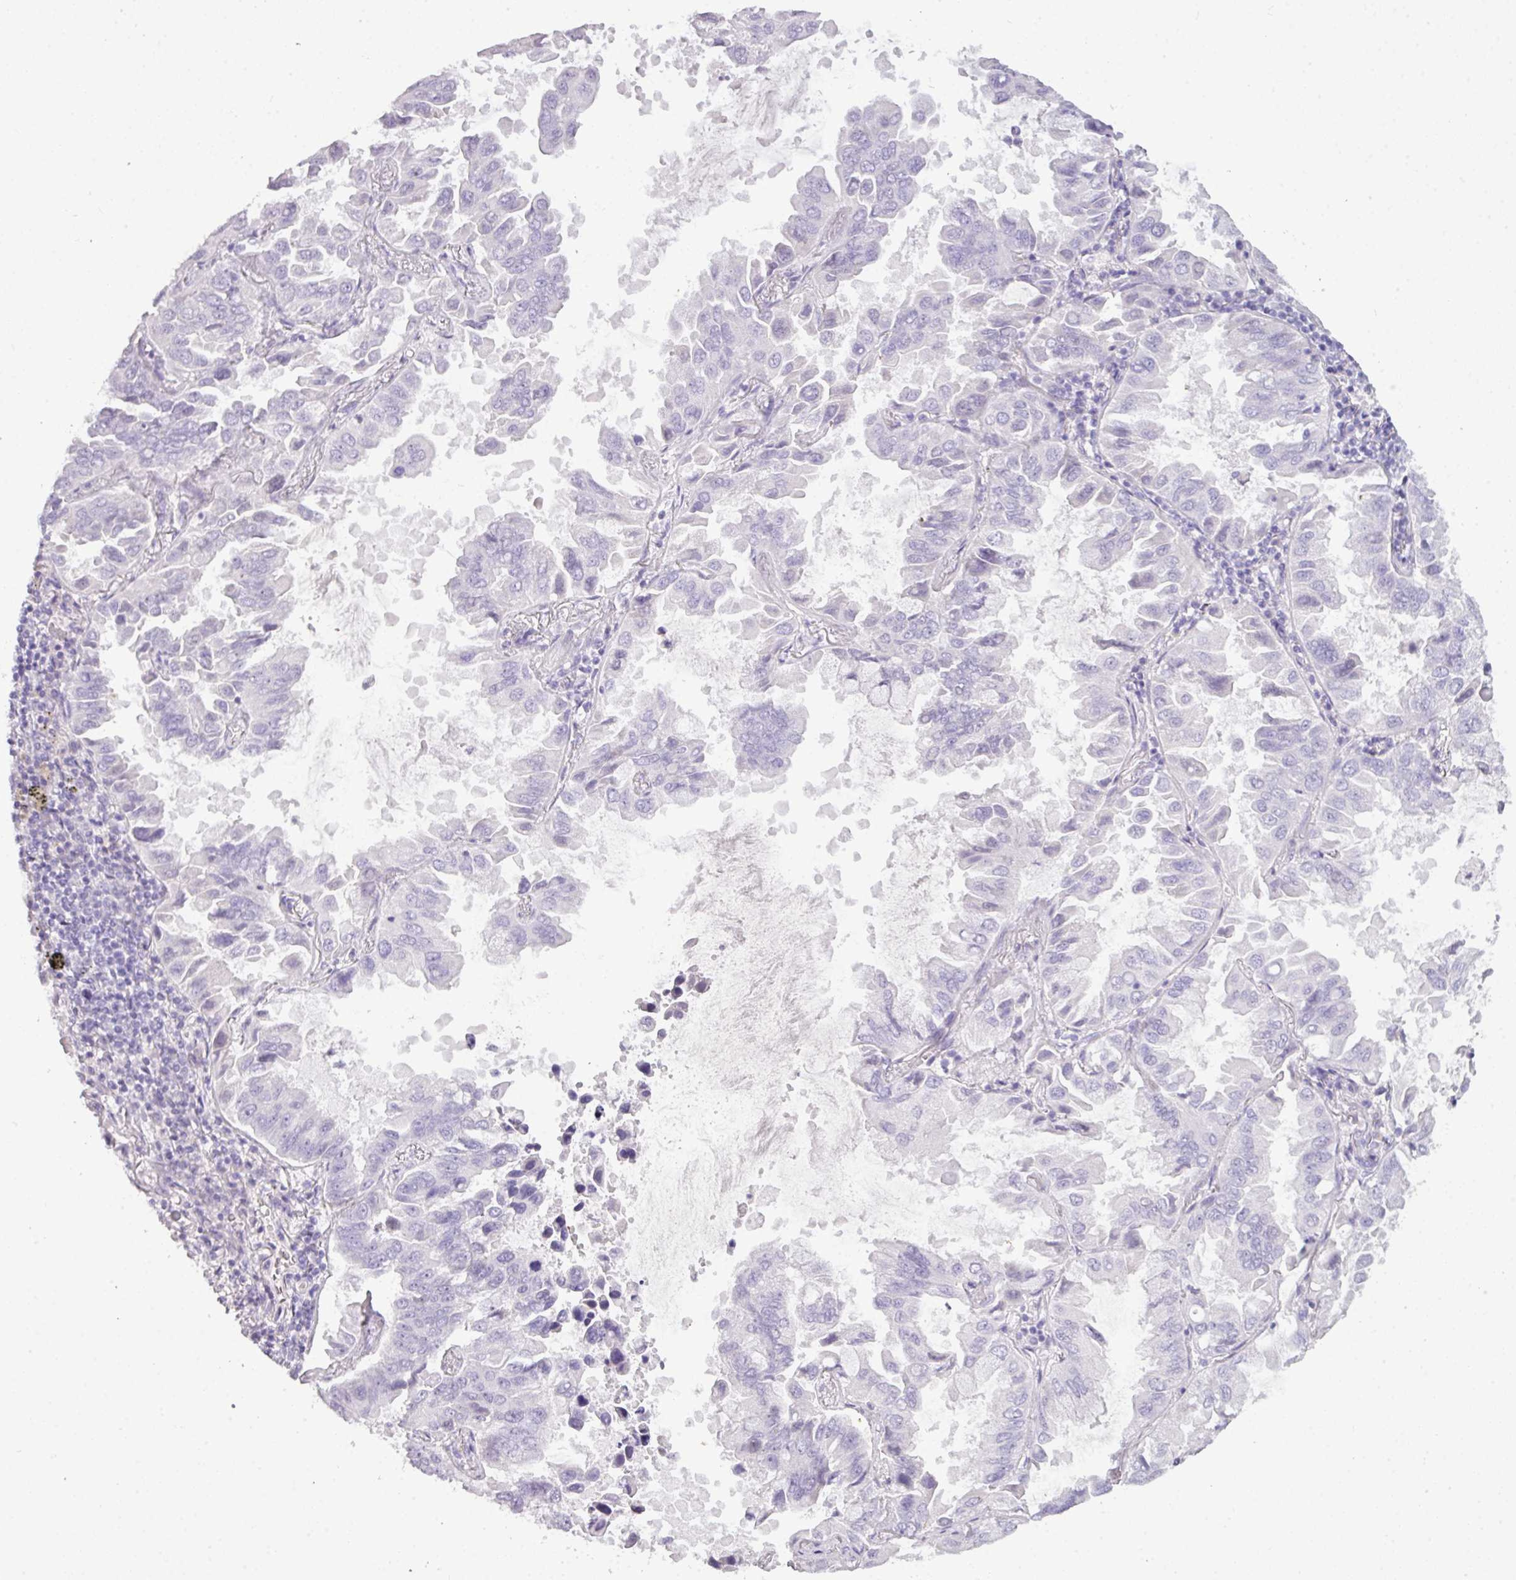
{"staining": {"intensity": "negative", "quantity": "none", "location": "none"}, "tissue": "lung cancer", "cell_type": "Tumor cells", "image_type": "cancer", "snomed": [{"axis": "morphology", "description": "Adenocarcinoma, NOS"}, {"axis": "topography", "description": "Lung"}], "caption": "Immunohistochemistry image of neoplastic tissue: human lung adenocarcinoma stained with DAB (3,3'-diaminobenzidine) demonstrates no significant protein staining in tumor cells.", "gene": "TMEM91", "patient": {"sex": "male", "age": 64}}